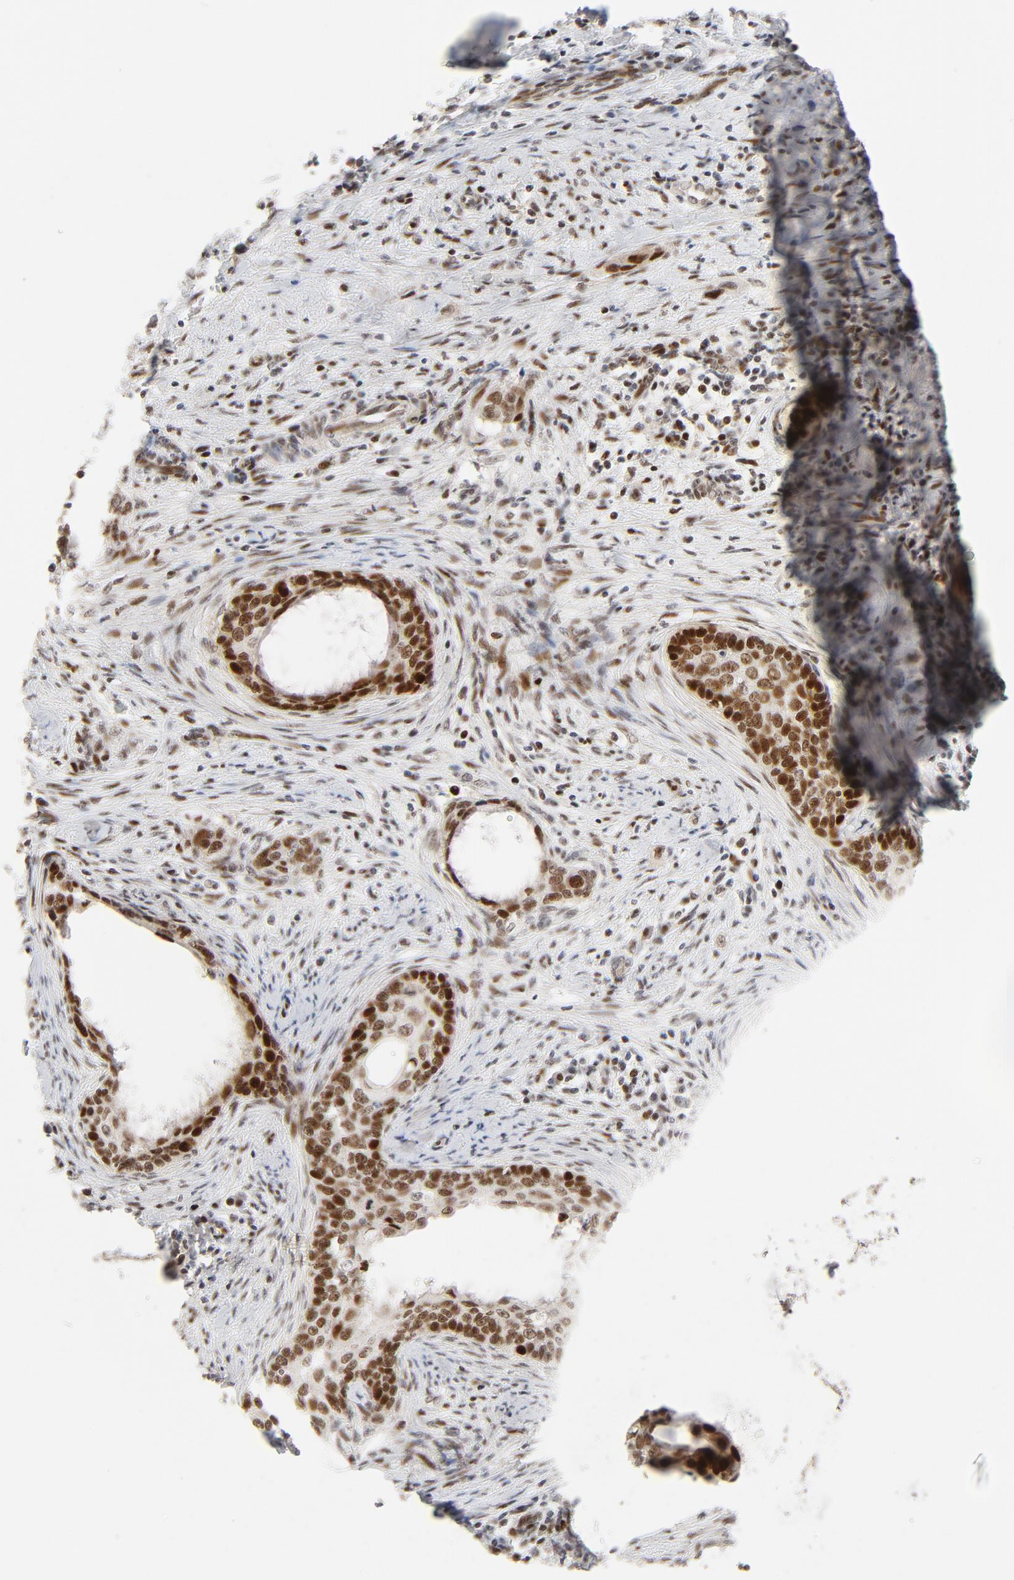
{"staining": {"intensity": "strong", "quantity": ">75%", "location": "nuclear"}, "tissue": "cervical cancer", "cell_type": "Tumor cells", "image_type": "cancer", "snomed": [{"axis": "morphology", "description": "Squamous cell carcinoma, NOS"}, {"axis": "topography", "description": "Cervix"}], "caption": "A histopathology image of human cervical cancer (squamous cell carcinoma) stained for a protein demonstrates strong nuclear brown staining in tumor cells. (DAB IHC, brown staining for protein, blue staining for nuclei).", "gene": "GTF2I", "patient": {"sex": "female", "age": 33}}